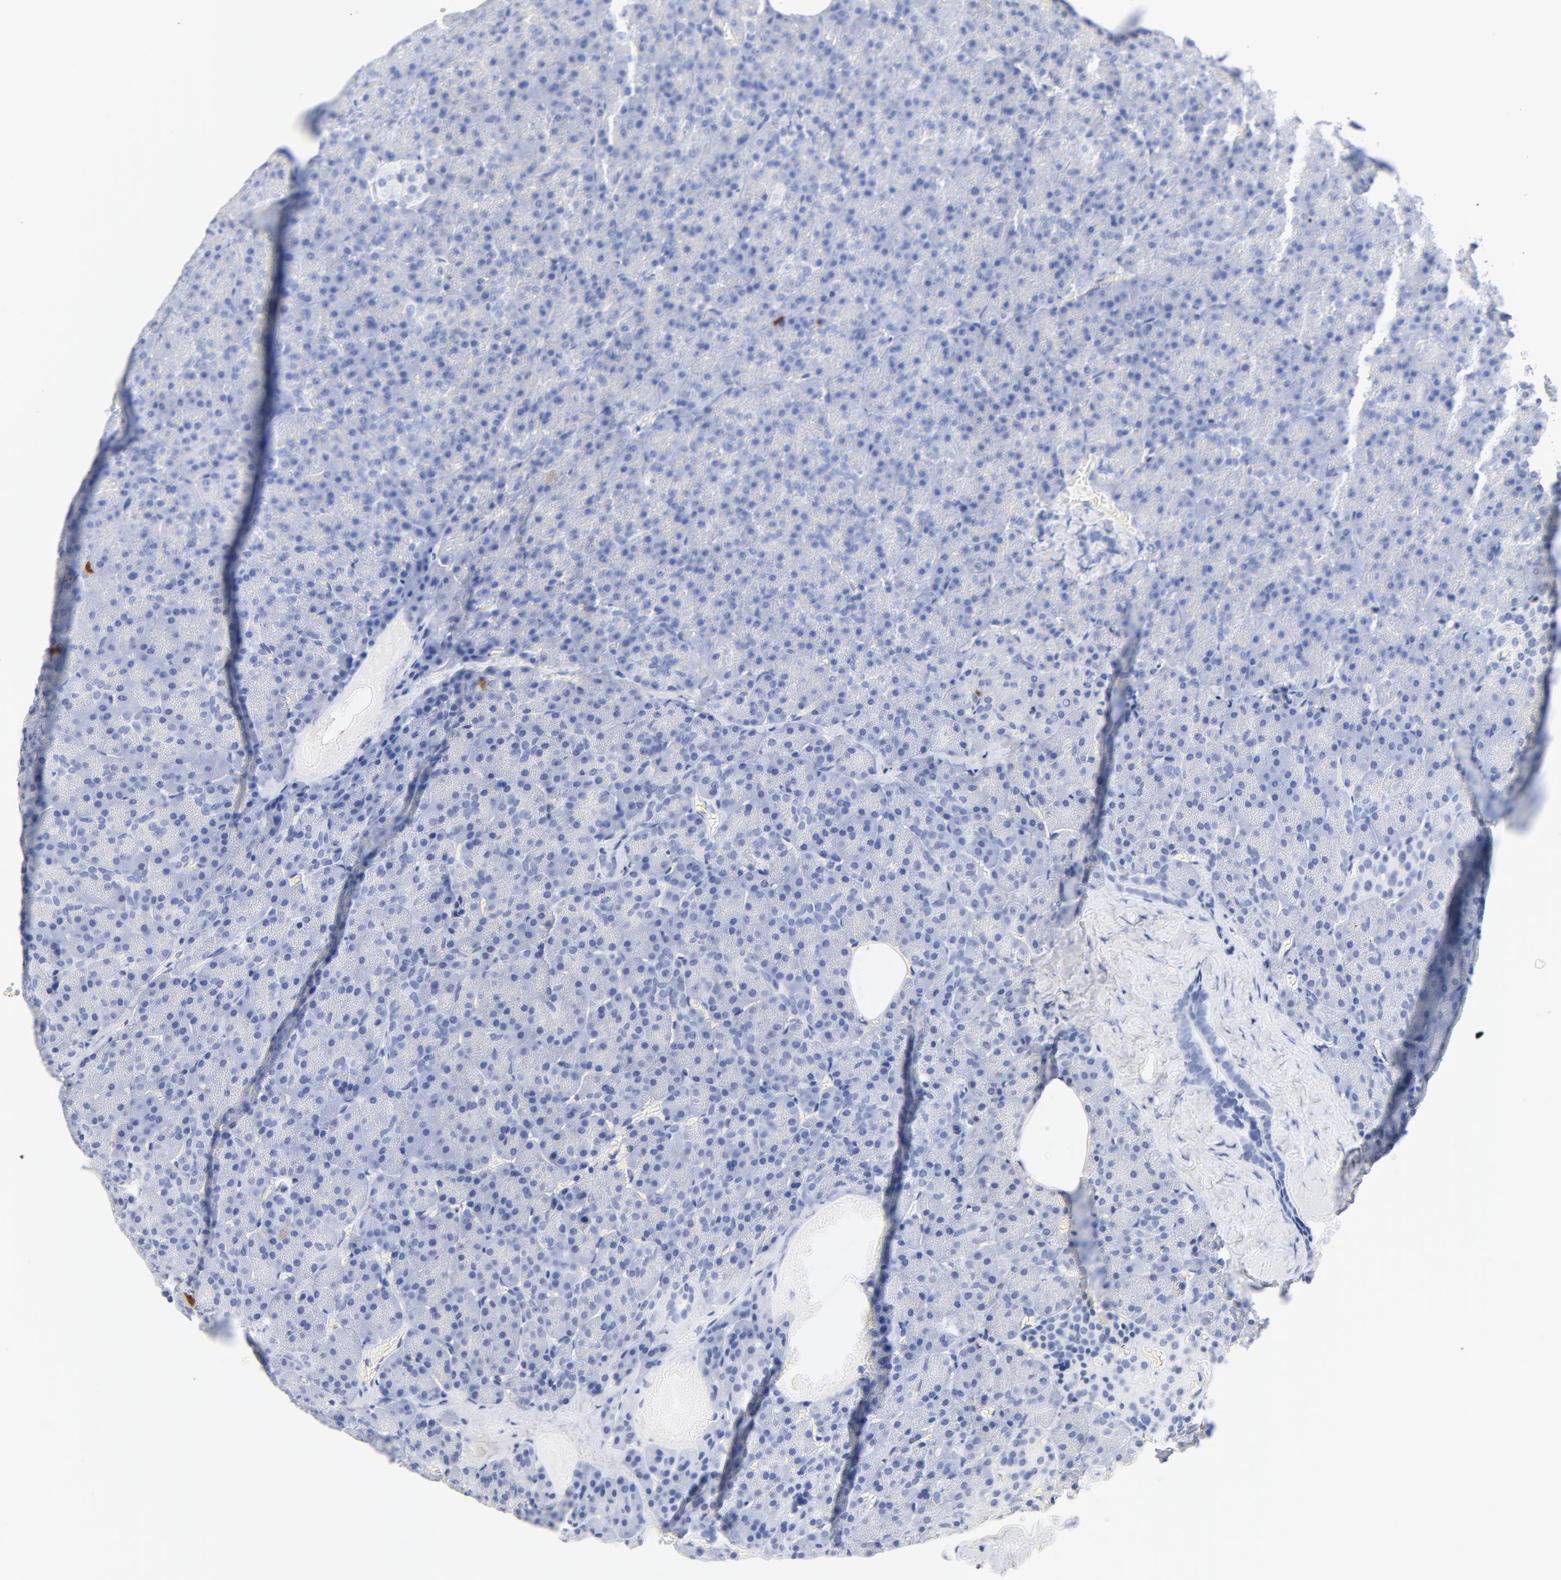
{"staining": {"intensity": "negative", "quantity": "none", "location": "none"}, "tissue": "carcinoid", "cell_type": "Tumor cells", "image_type": "cancer", "snomed": [{"axis": "morphology", "description": "Normal tissue, NOS"}, {"axis": "morphology", "description": "Carcinoid, malignant, NOS"}, {"axis": "topography", "description": "Pancreas"}], "caption": "Immunohistochemistry micrograph of neoplastic tissue: human carcinoid stained with DAB reveals no significant protein expression in tumor cells. (DAB (3,3'-diaminobenzidine) immunohistochemistry (IHC) with hematoxylin counter stain).", "gene": "CDC20", "patient": {"sex": "female", "age": 35}}